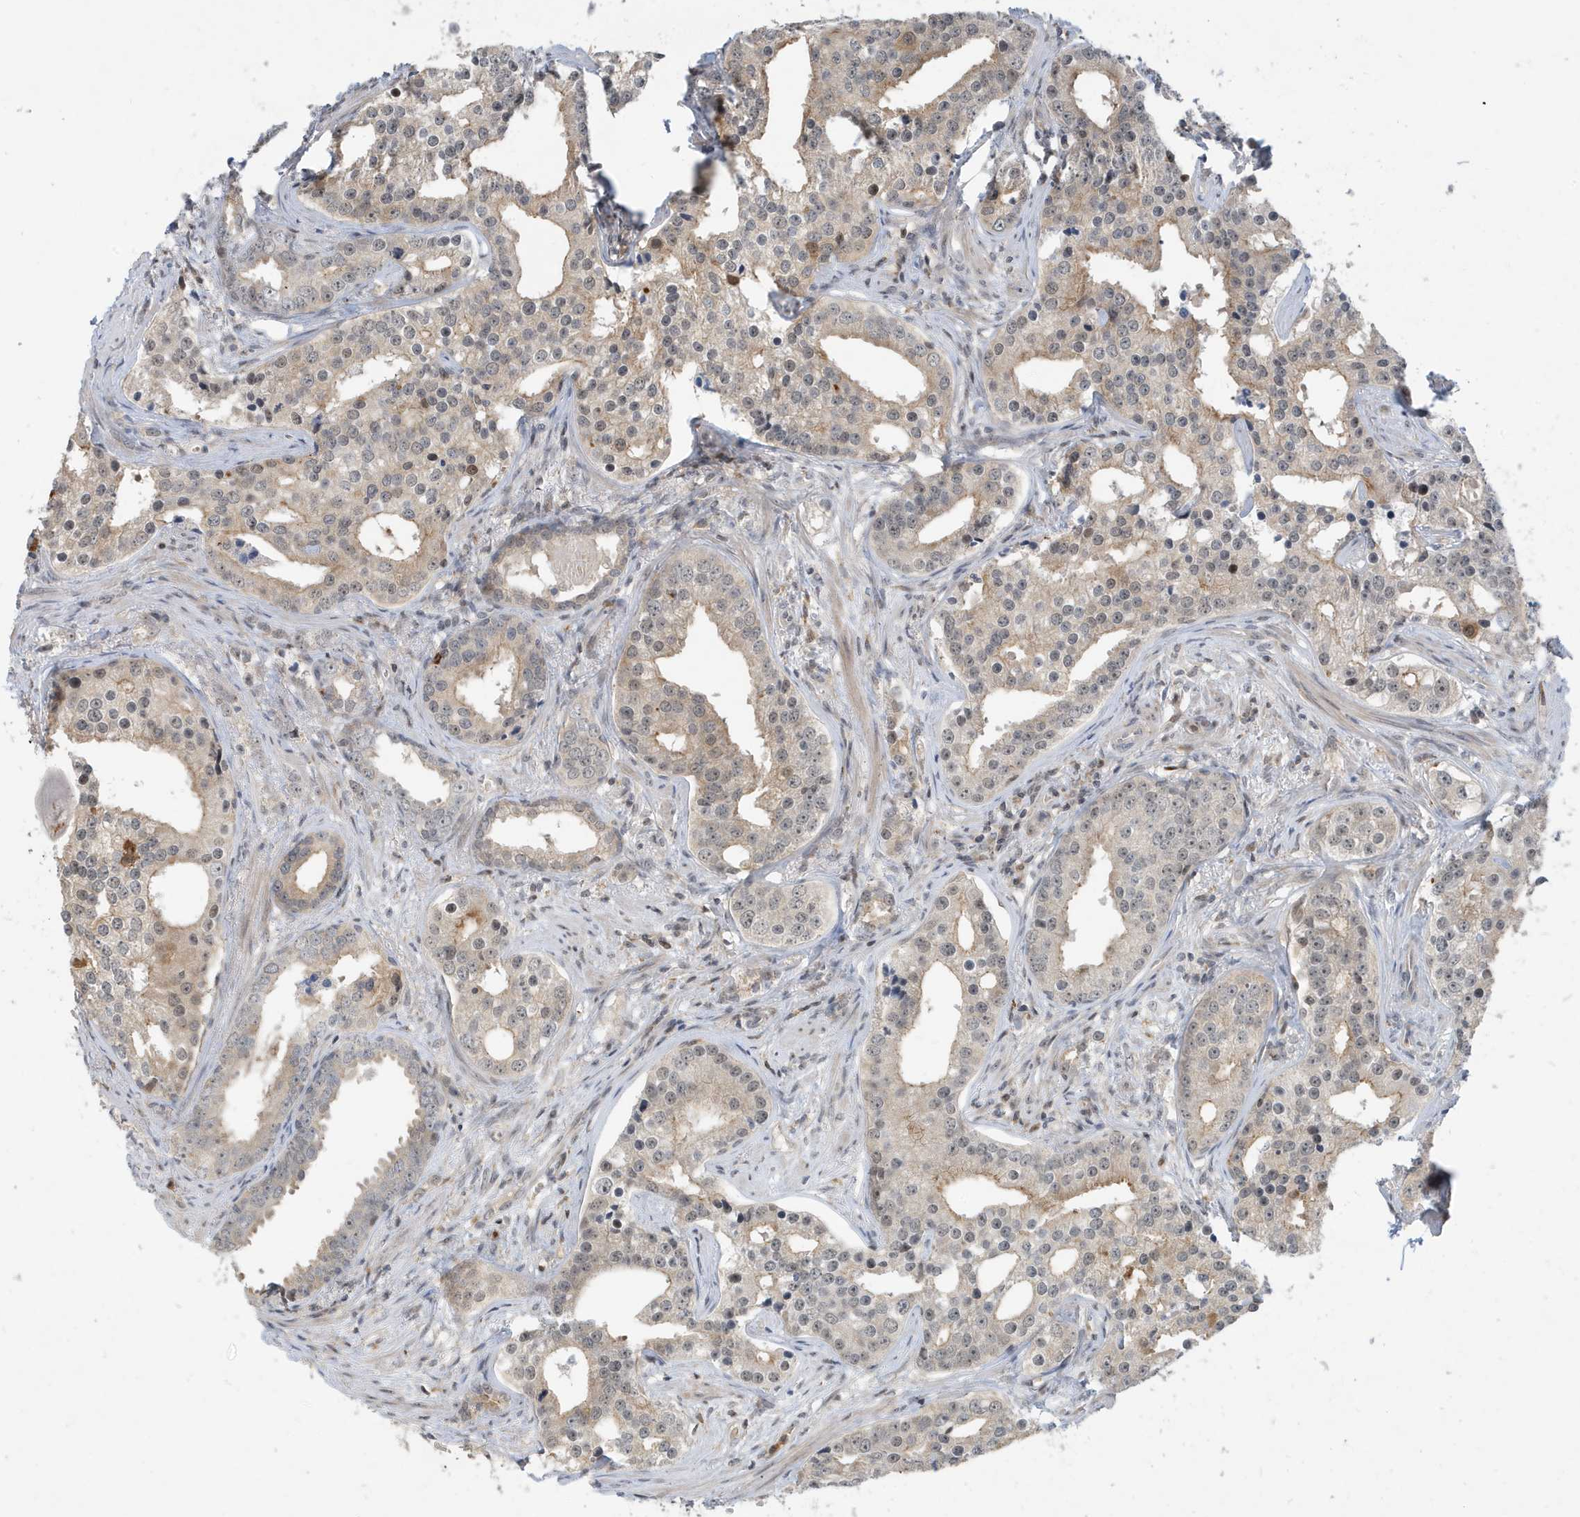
{"staining": {"intensity": "weak", "quantity": "25%-75%", "location": "cytoplasmic/membranous"}, "tissue": "prostate cancer", "cell_type": "Tumor cells", "image_type": "cancer", "snomed": [{"axis": "morphology", "description": "Adenocarcinoma, High grade"}, {"axis": "topography", "description": "Prostate"}], "caption": "Brown immunohistochemical staining in human prostate cancer (adenocarcinoma (high-grade)) demonstrates weak cytoplasmic/membranous expression in approximately 25%-75% of tumor cells.", "gene": "PRRT3", "patient": {"sex": "male", "age": 62}}